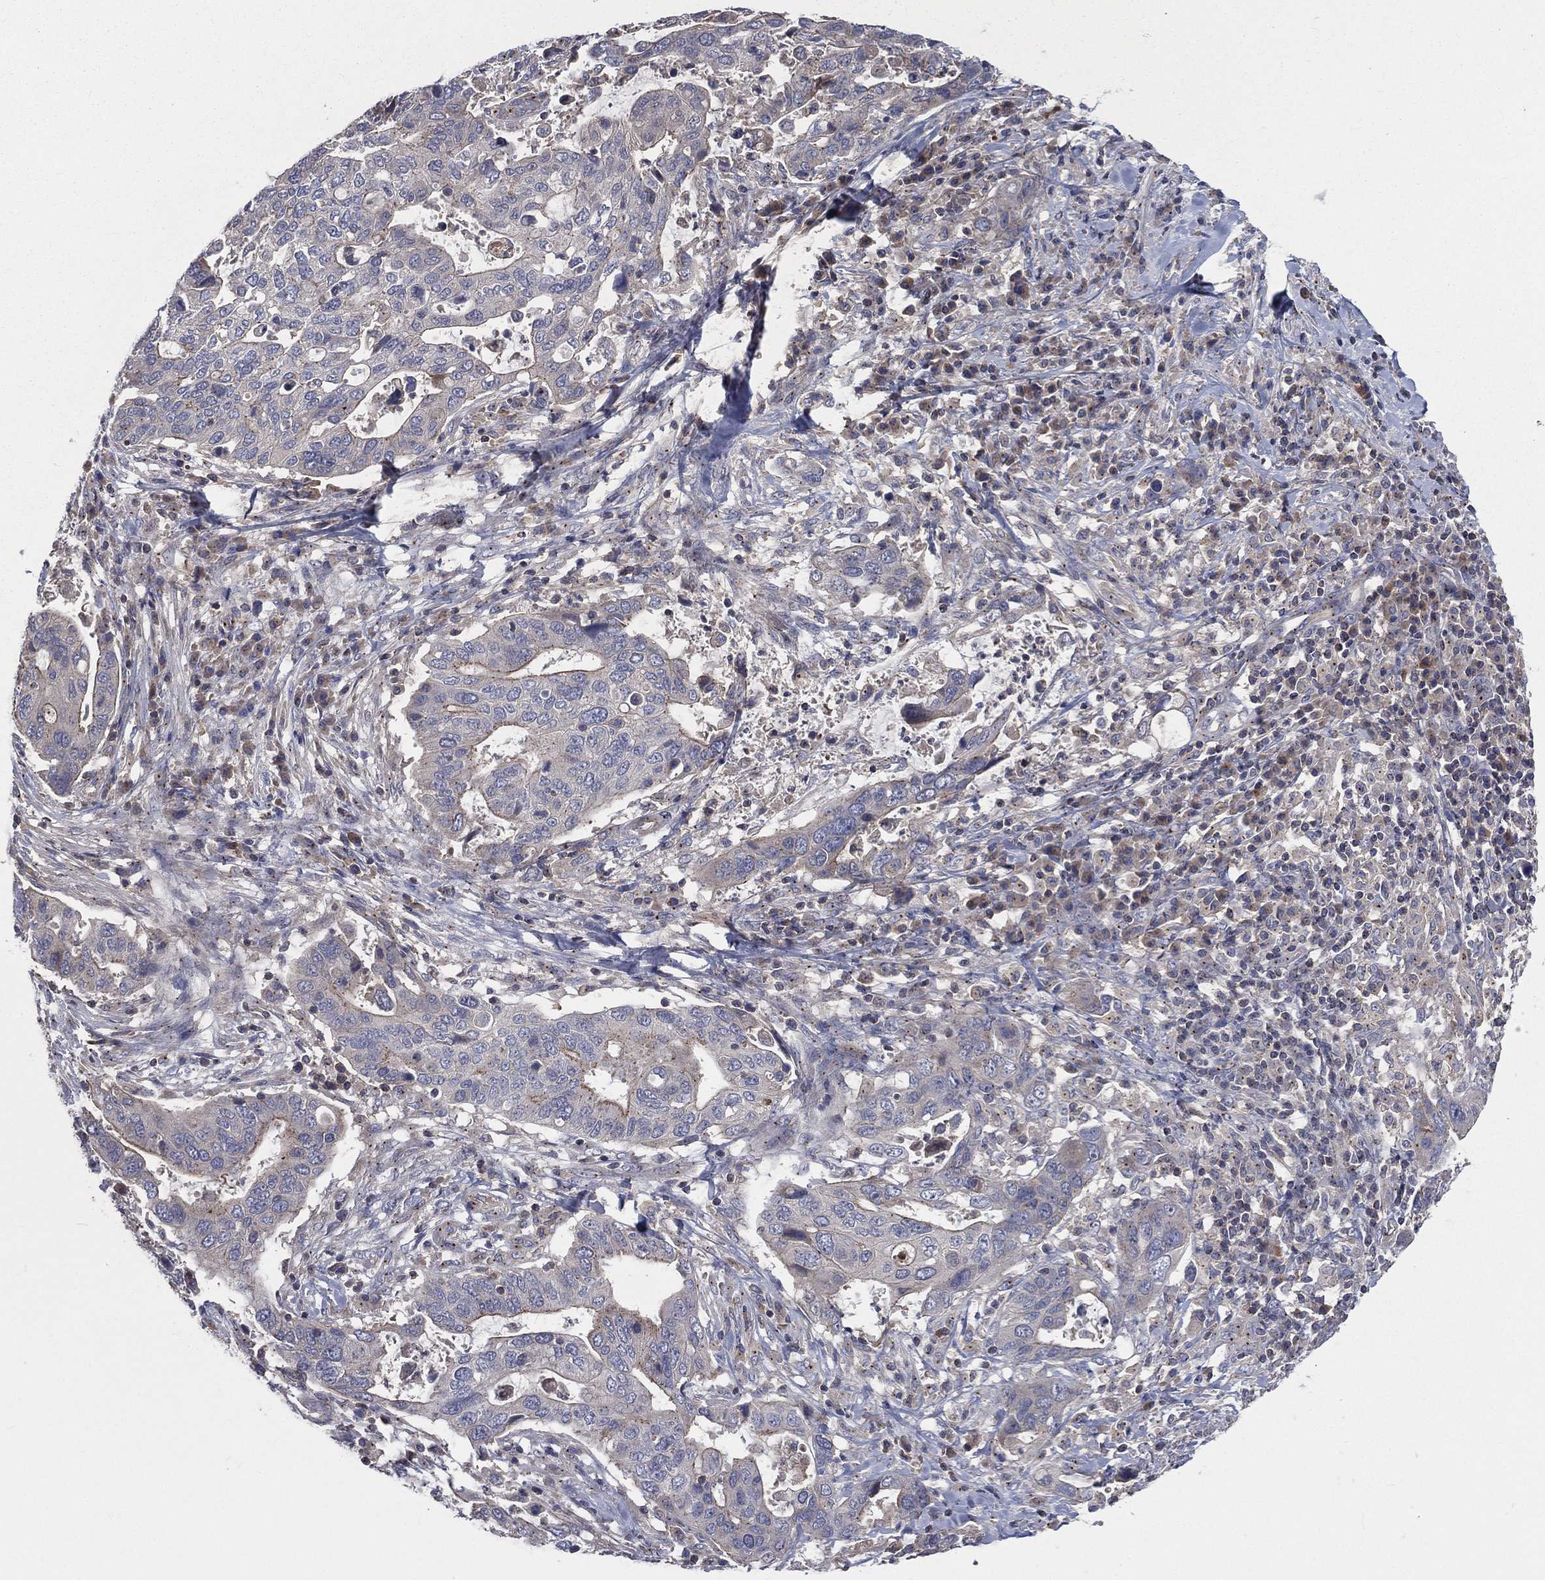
{"staining": {"intensity": "weak", "quantity": "<25%", "location": "cytoplasmic/membranous"}, "tissue": "stomach cancer", "cell_type": "Tumor cells", "image_type": "cancer", "snomed": [{"axis": "morphology", "description": "Adenocarcinoma, NOS"}, {"axis": "topography", "description": "Stomach"}], "caption": "Tumor cells are negative for brown protein staining in stomach adenocarcinoma. (Brightfield microscopy of DAB immunohistochemistry at high magnification).", "gene": "CROCC", "patient": {"sex": "male", "age": 54}}